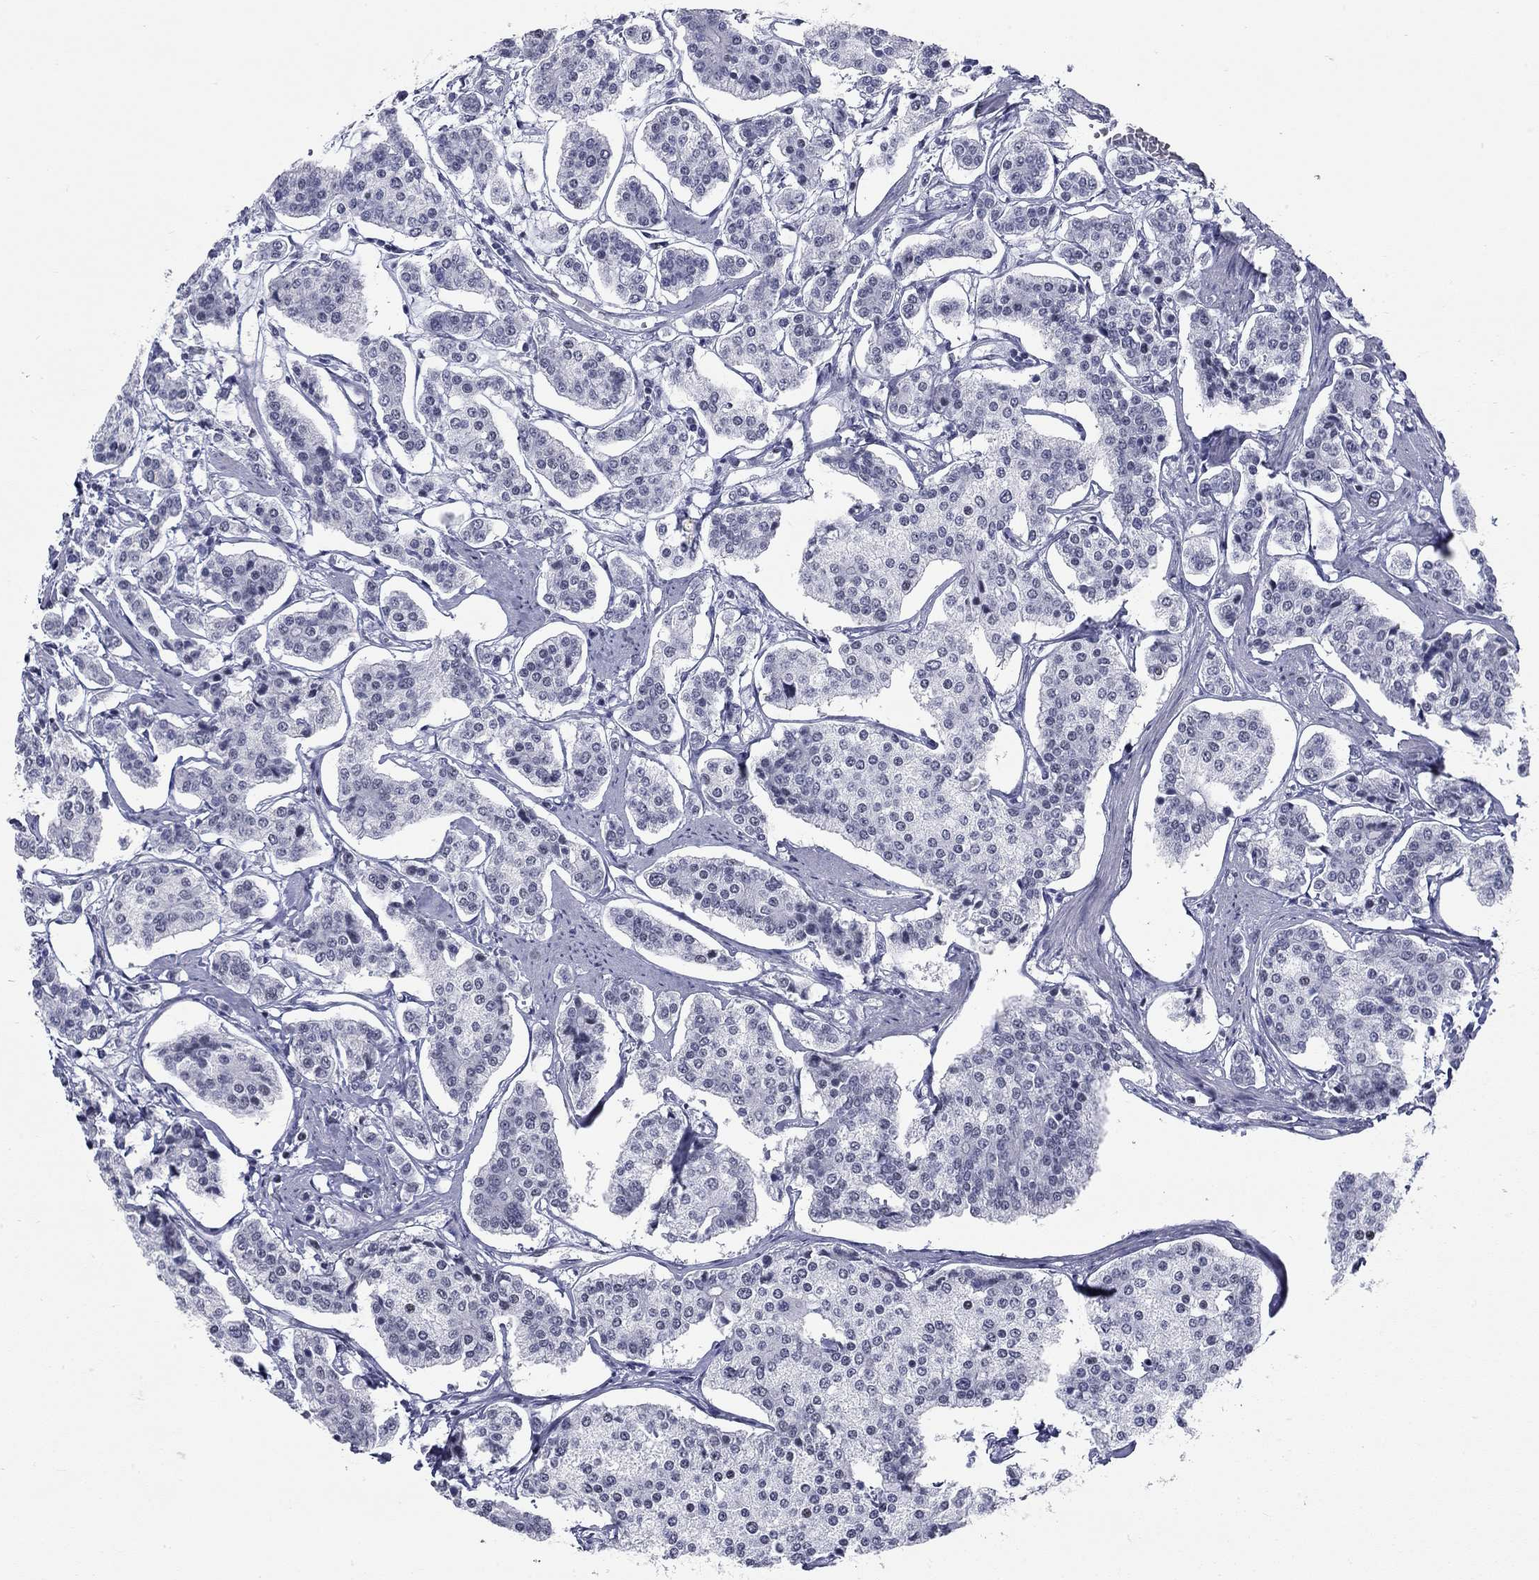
{"staining": {"intensity": "negative", "quantity": "none", "location": "none"}, "tissue": "carcinoid", "cell_type": "Tumor cells", "image_type": "cancer", "snomed": [{"axis": "morphology", "description": "Carcinoid, malignant, NOS"}, {"axis": "topography", "description": "Small intestine"}], "caption": "Immunohistochemistry (IHC) micrograph of human malignant carcinoid stained for a protein (brown), which displays no staining in tumor cells.", "gene": "ASF1B", "patient": {"sex": "female", "age": 65}}